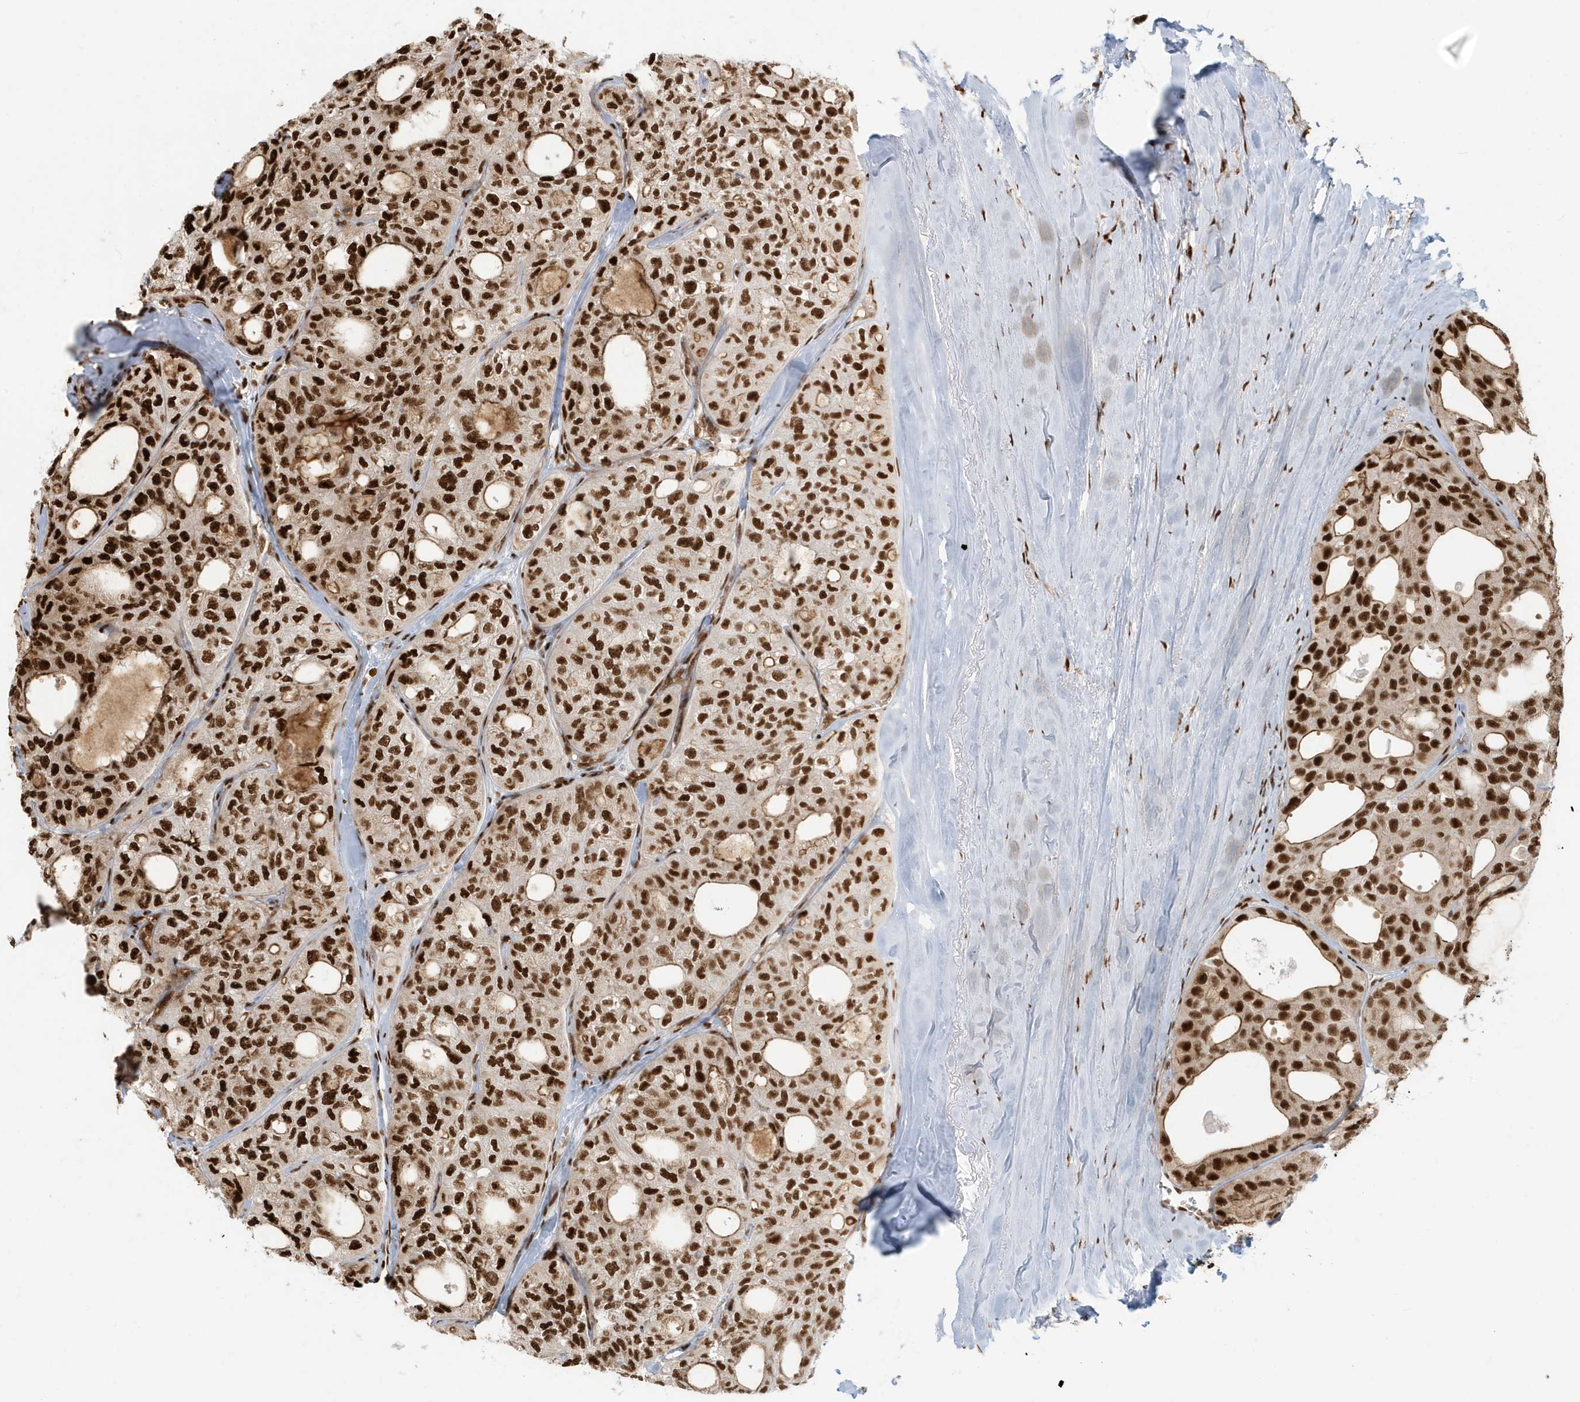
{"staining": {"intensity": "strong", "quantity": ">75%", "location": "nuclear"}, "tissue": "thyroid cancer", "cell_type": "Tumor cells", "image_type": "cancer", "snomed": [{"axis": "morphology", "description": "Follicular adenoma carcinoma, NOS"}, {"axis": "topography", "description": "Thyroid gland"}], "caption": "Thyroid follicular adenoma carcinoma stained for a protein reveals strong nuclear positivity in tumor cells.", "gene": "CKS2", "patient": {"sex": "male", "age": 75}}